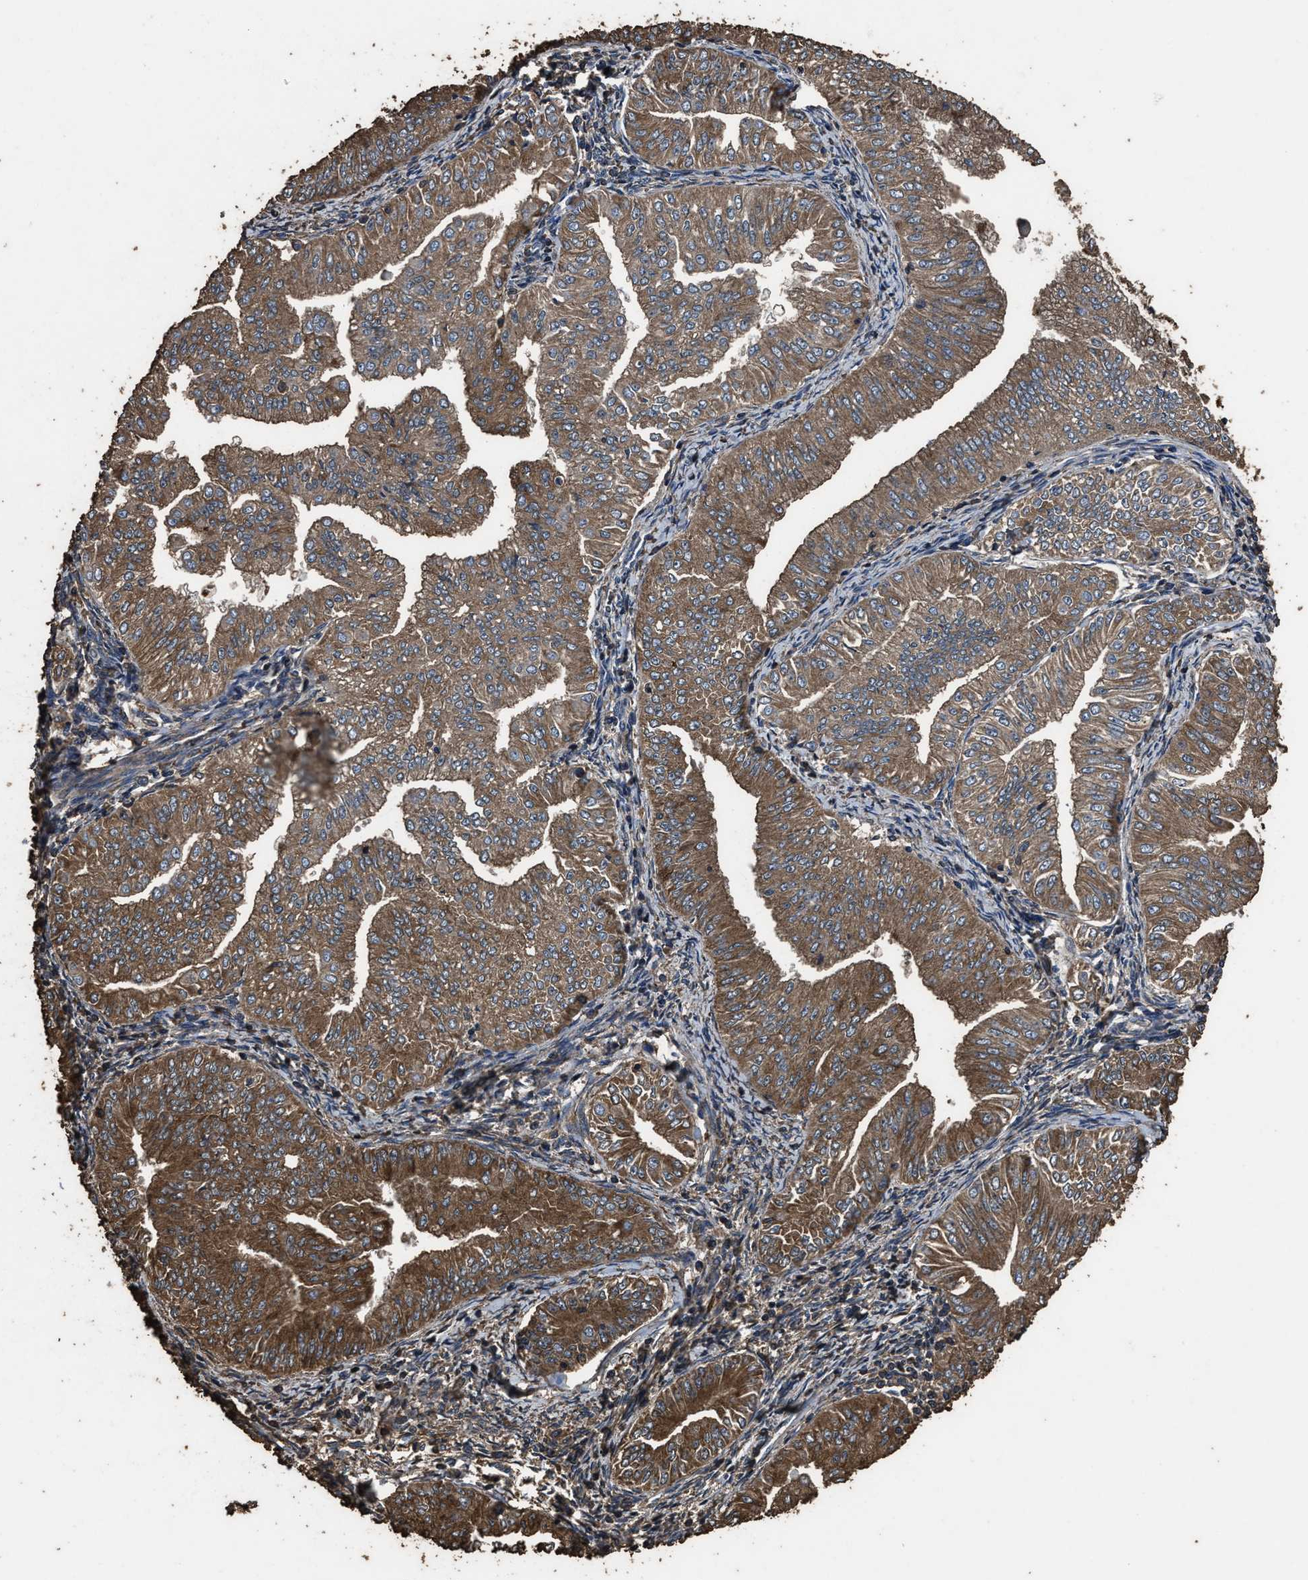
{"staining": {"intensity": "moderate", "quantity": ">75%", "location": "cytoplasmic/membranous"}, "tissue": "endometrial cancer", "cell_type": "Tumor cells", "image_type": "cancer", "snomed": [{"axis": "morphology", "description": "Normal tissue, NOS"}, {"axis": "morphology", "description": "Adenocarcinoma, NOS"}, {"axis": "topography", "description": "Endometrium"}], "caption": "The immunohistochemical stain highlights moderate cytoplasmic/membranous expression in tumor cells of endometrial adenocarcinoma tissue. The staining was performed using DAB, with brown indicating positive protein expression. Nuclei are stained blue with hematoxylin.", "gene": "ZMYND19", "patient": {"sex": "female", "age": 53}}